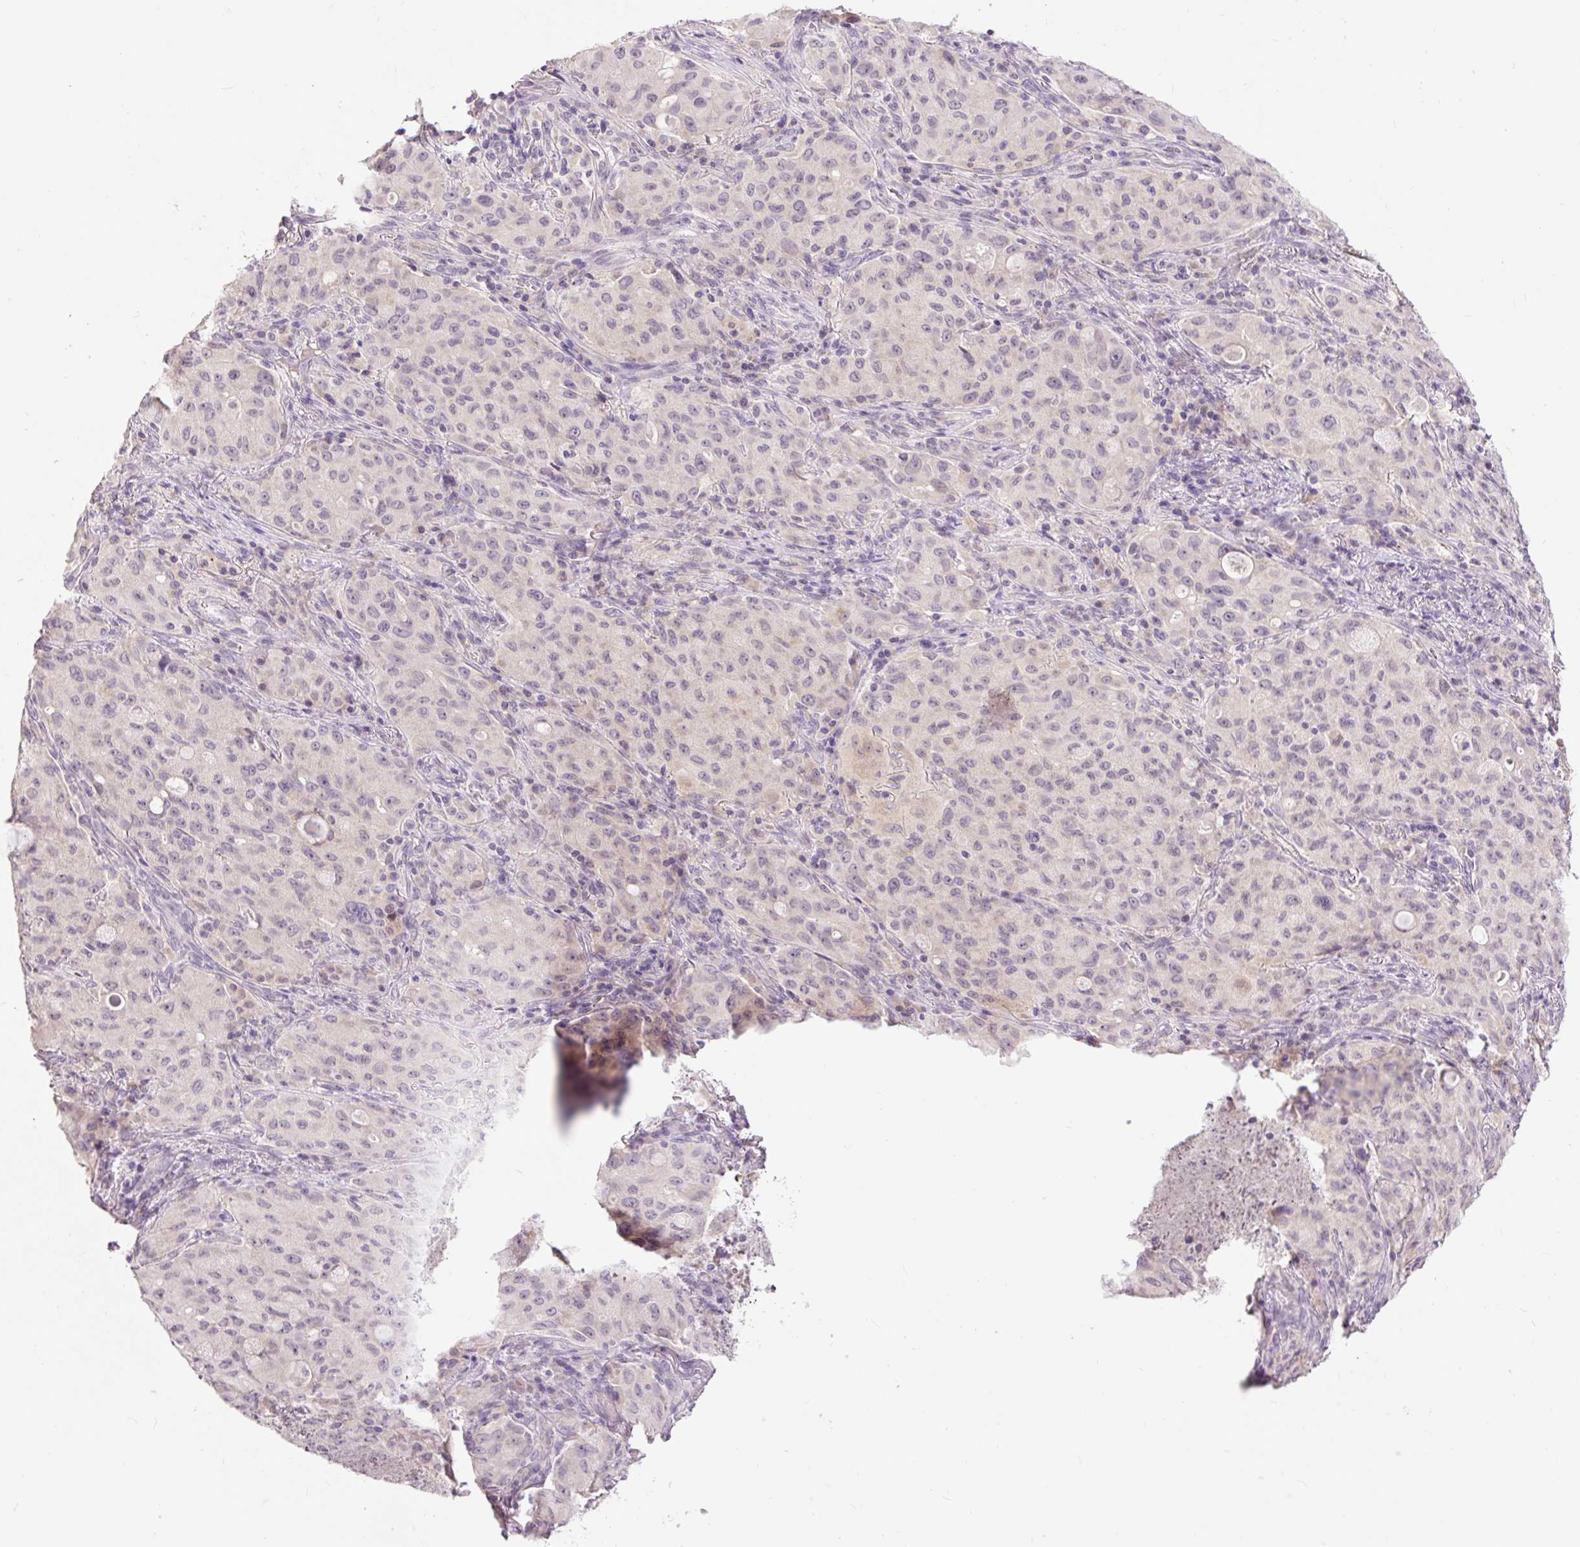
{"staining": {"intensity": "negative", "quantity": "none", "location": "none"}, "tissue": "lung cancer", "cell_type": "Tumor cells", "image_type": "cancer", "snomed": [{"axis": "morphology", "description": "Adenocarcinoma, NOS"}, {"axis": "topography", "description": "Lung"}], "caption": "This is an IHC photomicrograph of lung cancer. There is no positivity in tumor cells.", "gene": "FABP7", "patient": {"sex": "female", "age": 44}}